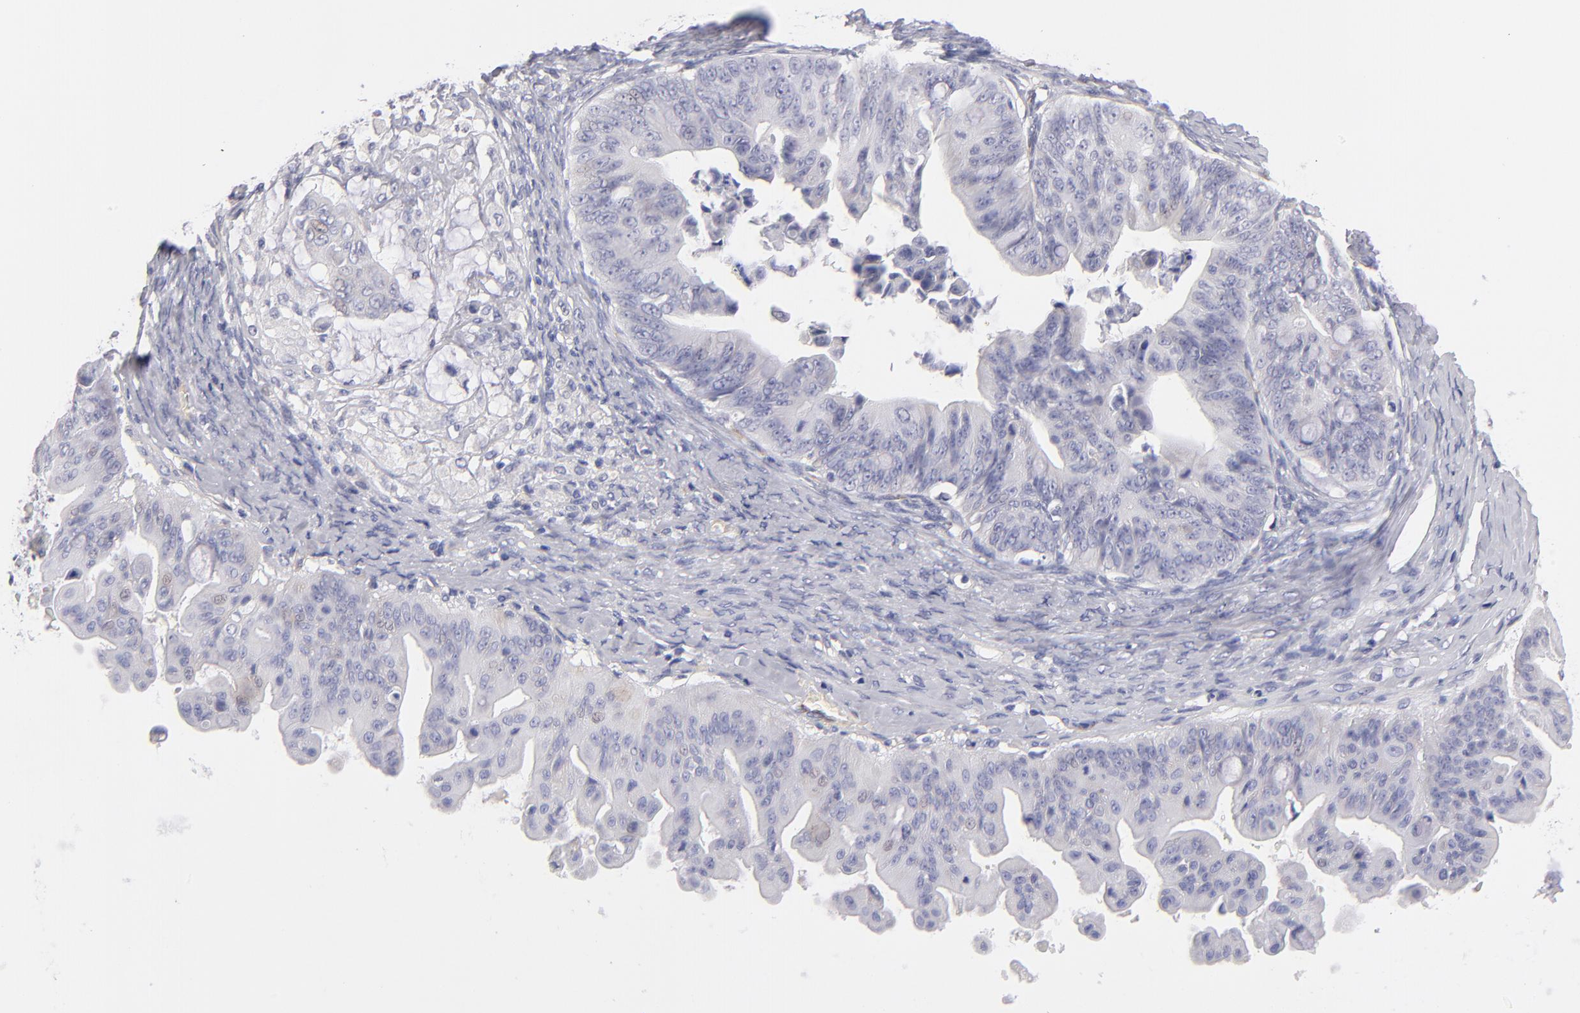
{"staining": {"intensity": "negative", "quantity": "none", "location": "none"}, "tissue": "ovarian cancer", "cell_type": "Tumor cells", "image_type": "cancer", "snomed": [{"axis": "morphology", "description": "Cystadenocarcinoma, mucinous, NOS"}, {"axis": "topography", "description": "Ovary"}], "caption": "Photomicrograph shows no significant protein positivity in tumor cells of ovarian mucinous cystadenocarcinoma.", "gene": "PLVAP", "patient": {"sex": "female", "age": 37}}